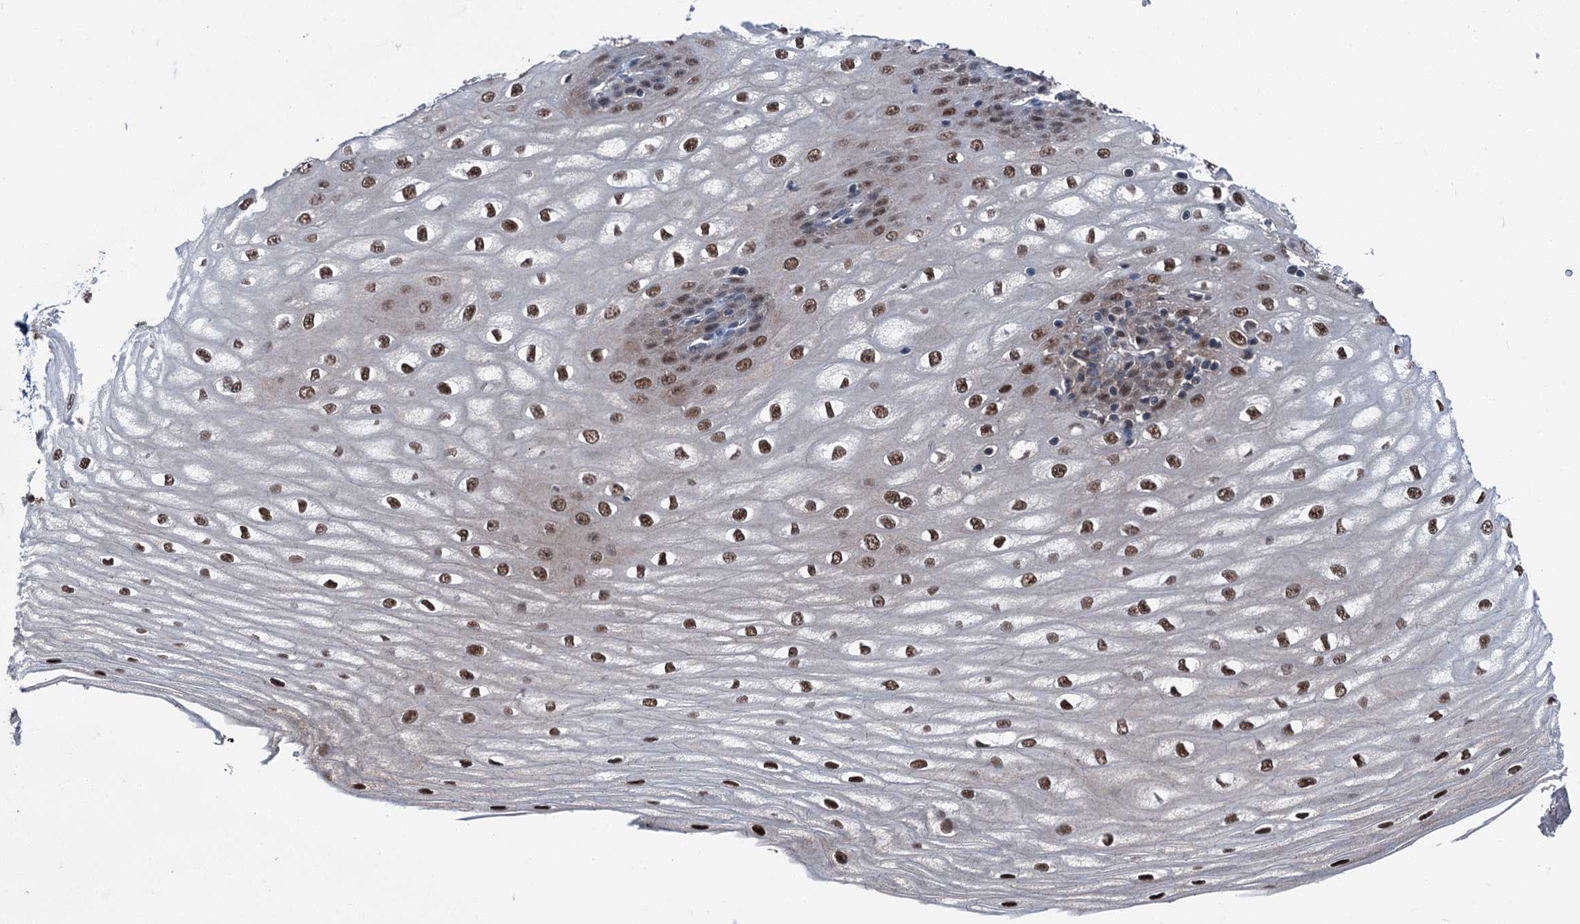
{"staining": {"intensity": "moderate", "quantity": ">75%", "location": "cytoplasmic/membranous,nuclear"}, "tissue": "esophagus", "cell_type": "Squamous epithelial cells", "image_type": "normal", "snomed": [{"axis": "morphology", "description": "Normal tissue, NOS"}, {"axis": "topography", "description": "Esophagus"}], "caption": "Human esophagus stained for a protein (brown) exhibits moderate cytoplasmic/membranous,nuclear positive expression in about >75% of squamous epithelial cells.", "gene": "PSMD13", "patient": {"sex": "male", "age": 60}}